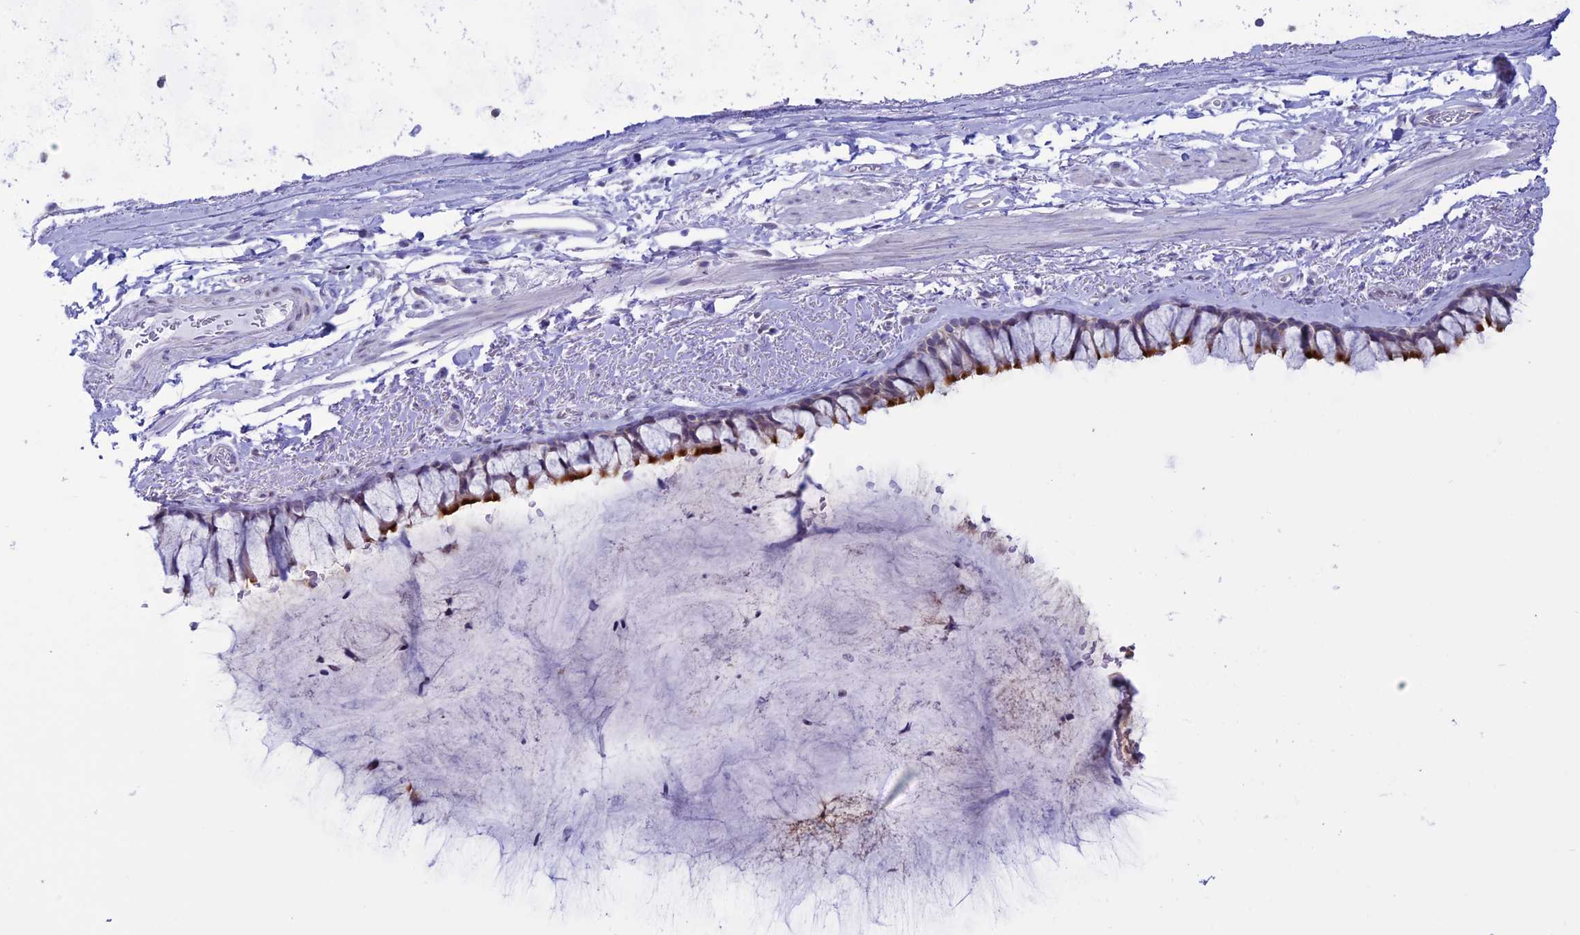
{"staining": {"intensity": "strong", "quantity": "<25%", "location": "cytoplasmic/membranous"}, "tissue": "bronchus", "cell_type": "Respiratory epithelial cells", "image_type": "normal", "snomed": [{"axis": "morphology", "description": "Normal tissue, NOS"}, {"axis": "topography", "description": "Bronchus"}], "caption": "Bronchus stained with a brown dye reveals strong cytoplasmic/membranous positive positivity in approximately <25% of respiratory epithelial cells.", "gene": "CFAP210", "patient": {"sex": "male", "age": 65}}